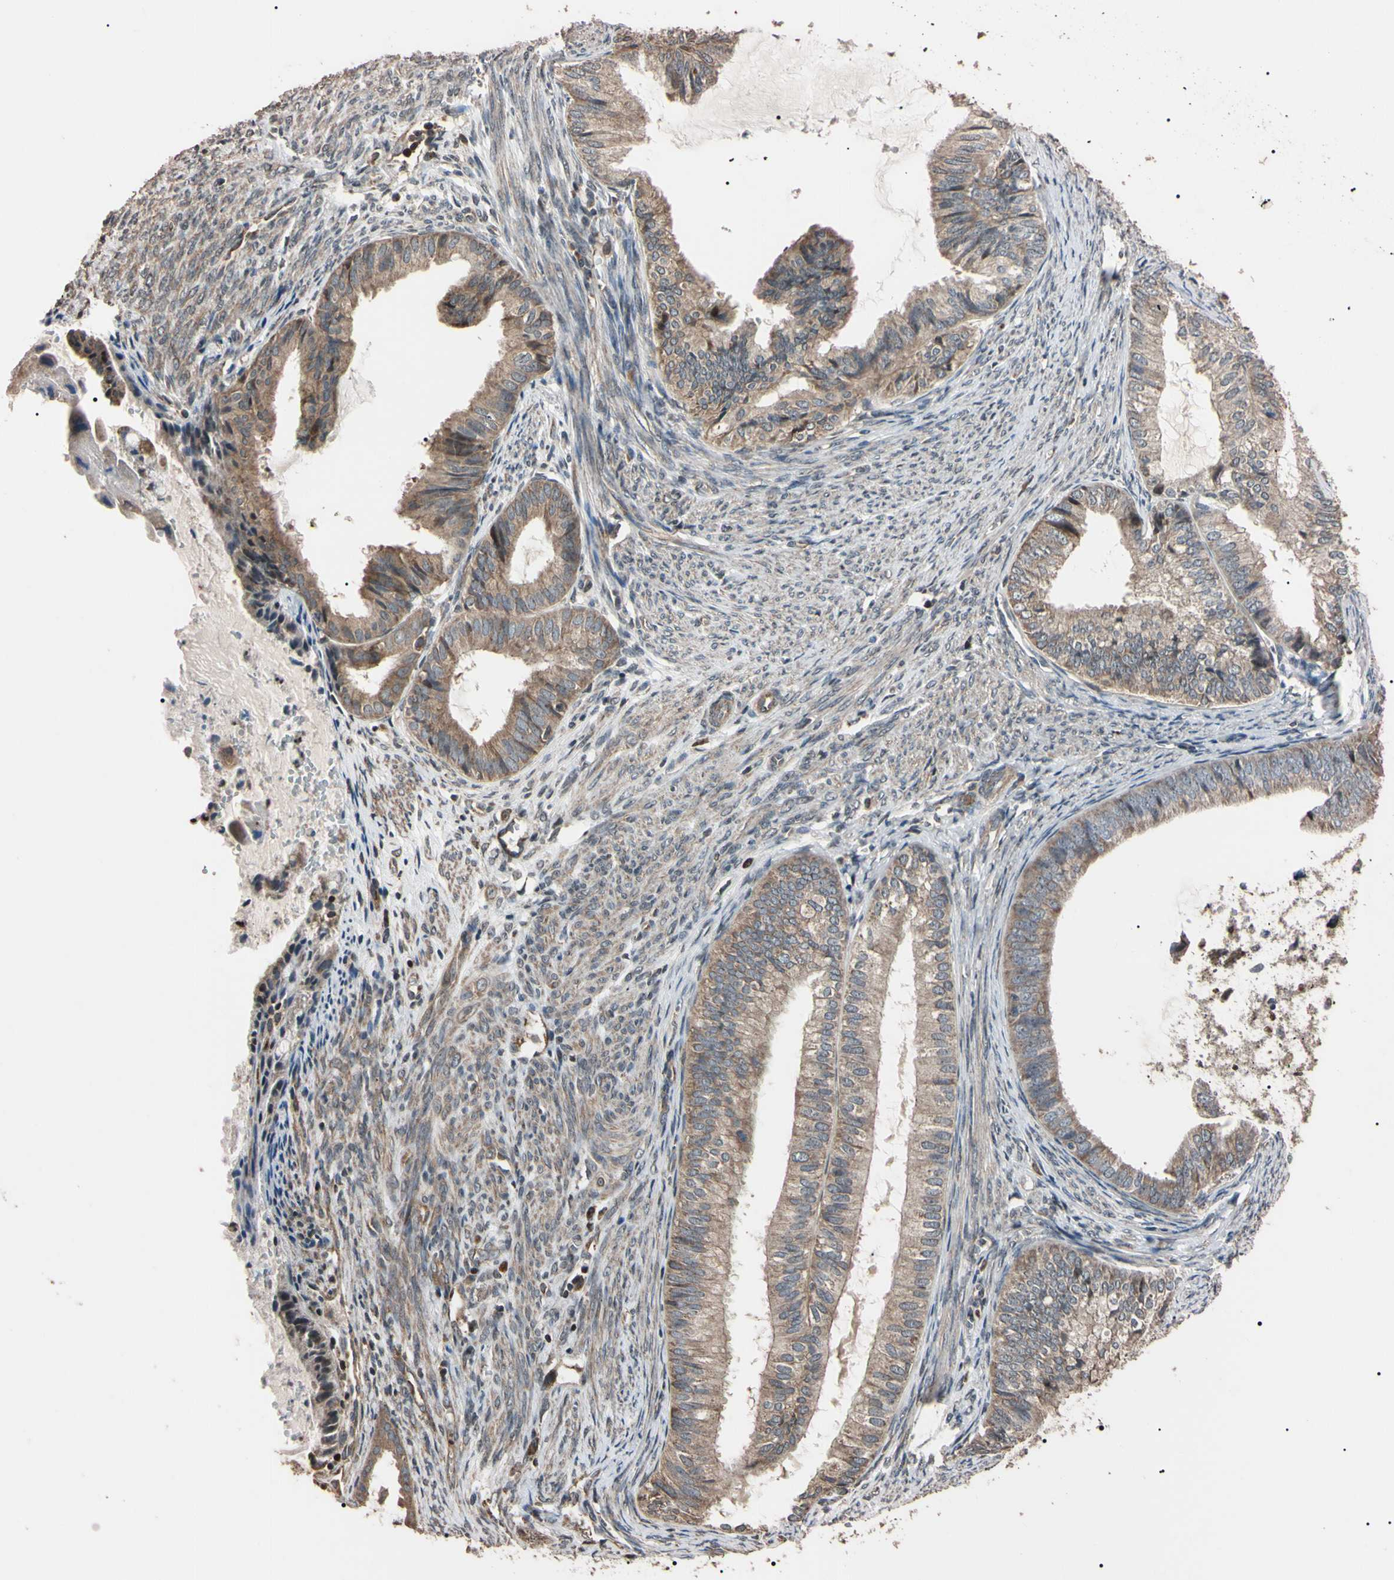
{"staining": {"intensity": "moderate", "quantity": "25%-75%", "location": "cytoplasmic/membranous,nuclear"}, "tissue": "endometrial cancer", "cell_type": "Tumor cells", "image_type": "cancer", "snomed": [{"axis": "morphology", "description": "Adenocarcinoma, NOS"}, {"axis": "topography", "description": "Endometrium"}], "caption": "Brown immunohistochemical staining in endometrial cancer (adenocarcinoma) shows moderate cytoplasmic/membranous and nuclear expression in about 25%-75% of tumor cells. (DAB (3,3'-diaminobenzidine) IHC, brown staining for protein, blue staining for nuclei).", "gene": "TNFRSF1A", "patient": {"sex": "female", "age": 86}}